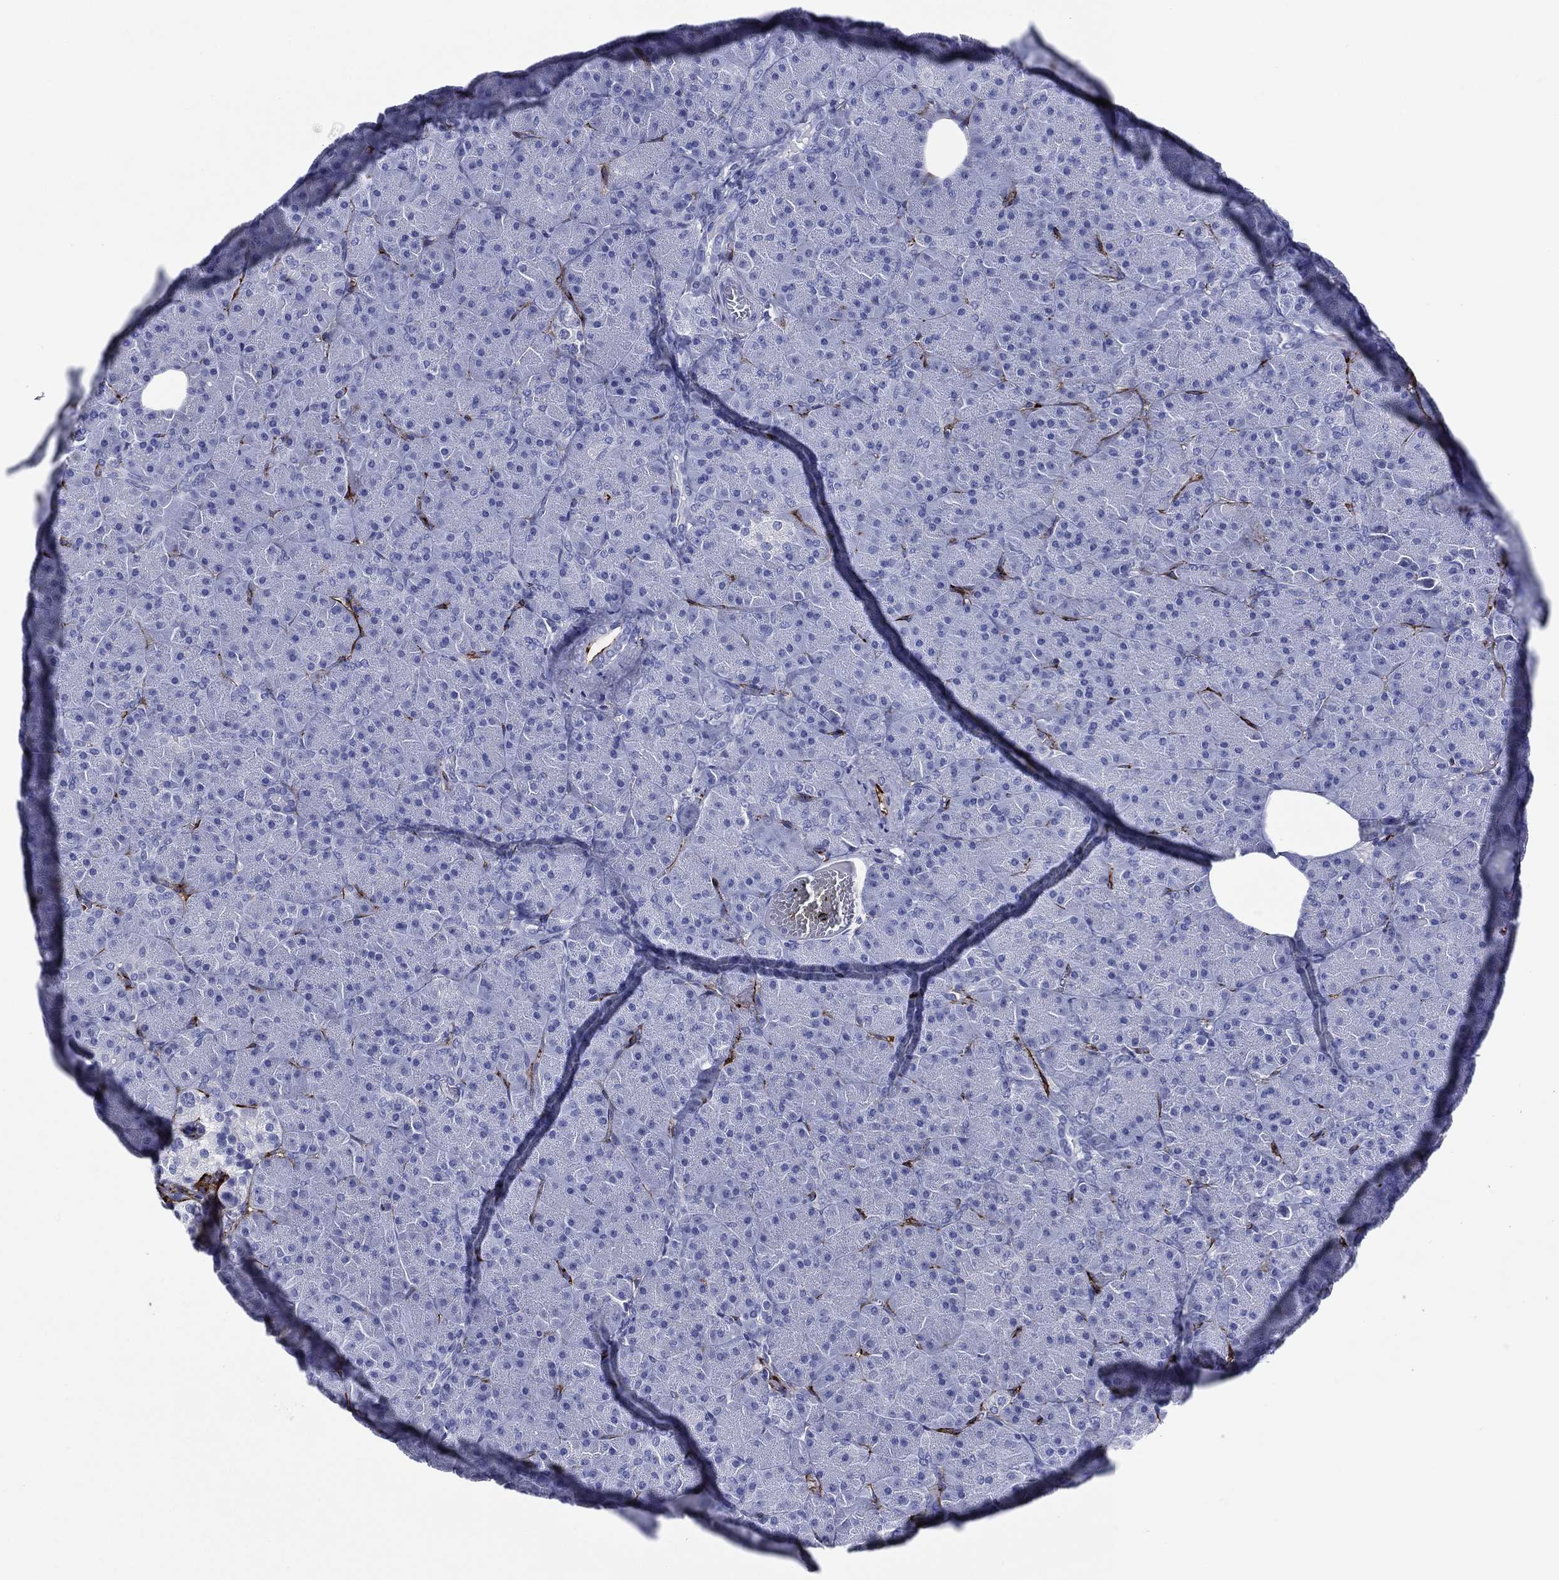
{"staining": {"intensity": "strong", "quantity": "<25%", "location": "cytoplasmic/membranous"}, "tissue": "pancreas", "cell_type": "Exocrine glandular cells", "image_type": "normal", "snomed": [{"axis": "morphology", "description": "Normal tissue, NOS"}, {"axis": "topography", "description": "Pancreas"}], "caption": "Brown immunohistochemical staining in benign pancreas demonstrates strong cytoplasmic/membranous positivity in approximately <25% of exocrine glandular cells. The protein is shown in brown color, while the nuclei are stained blue.", "gene": "ACE2", "patient": {"sex": "male", "age": 61}}